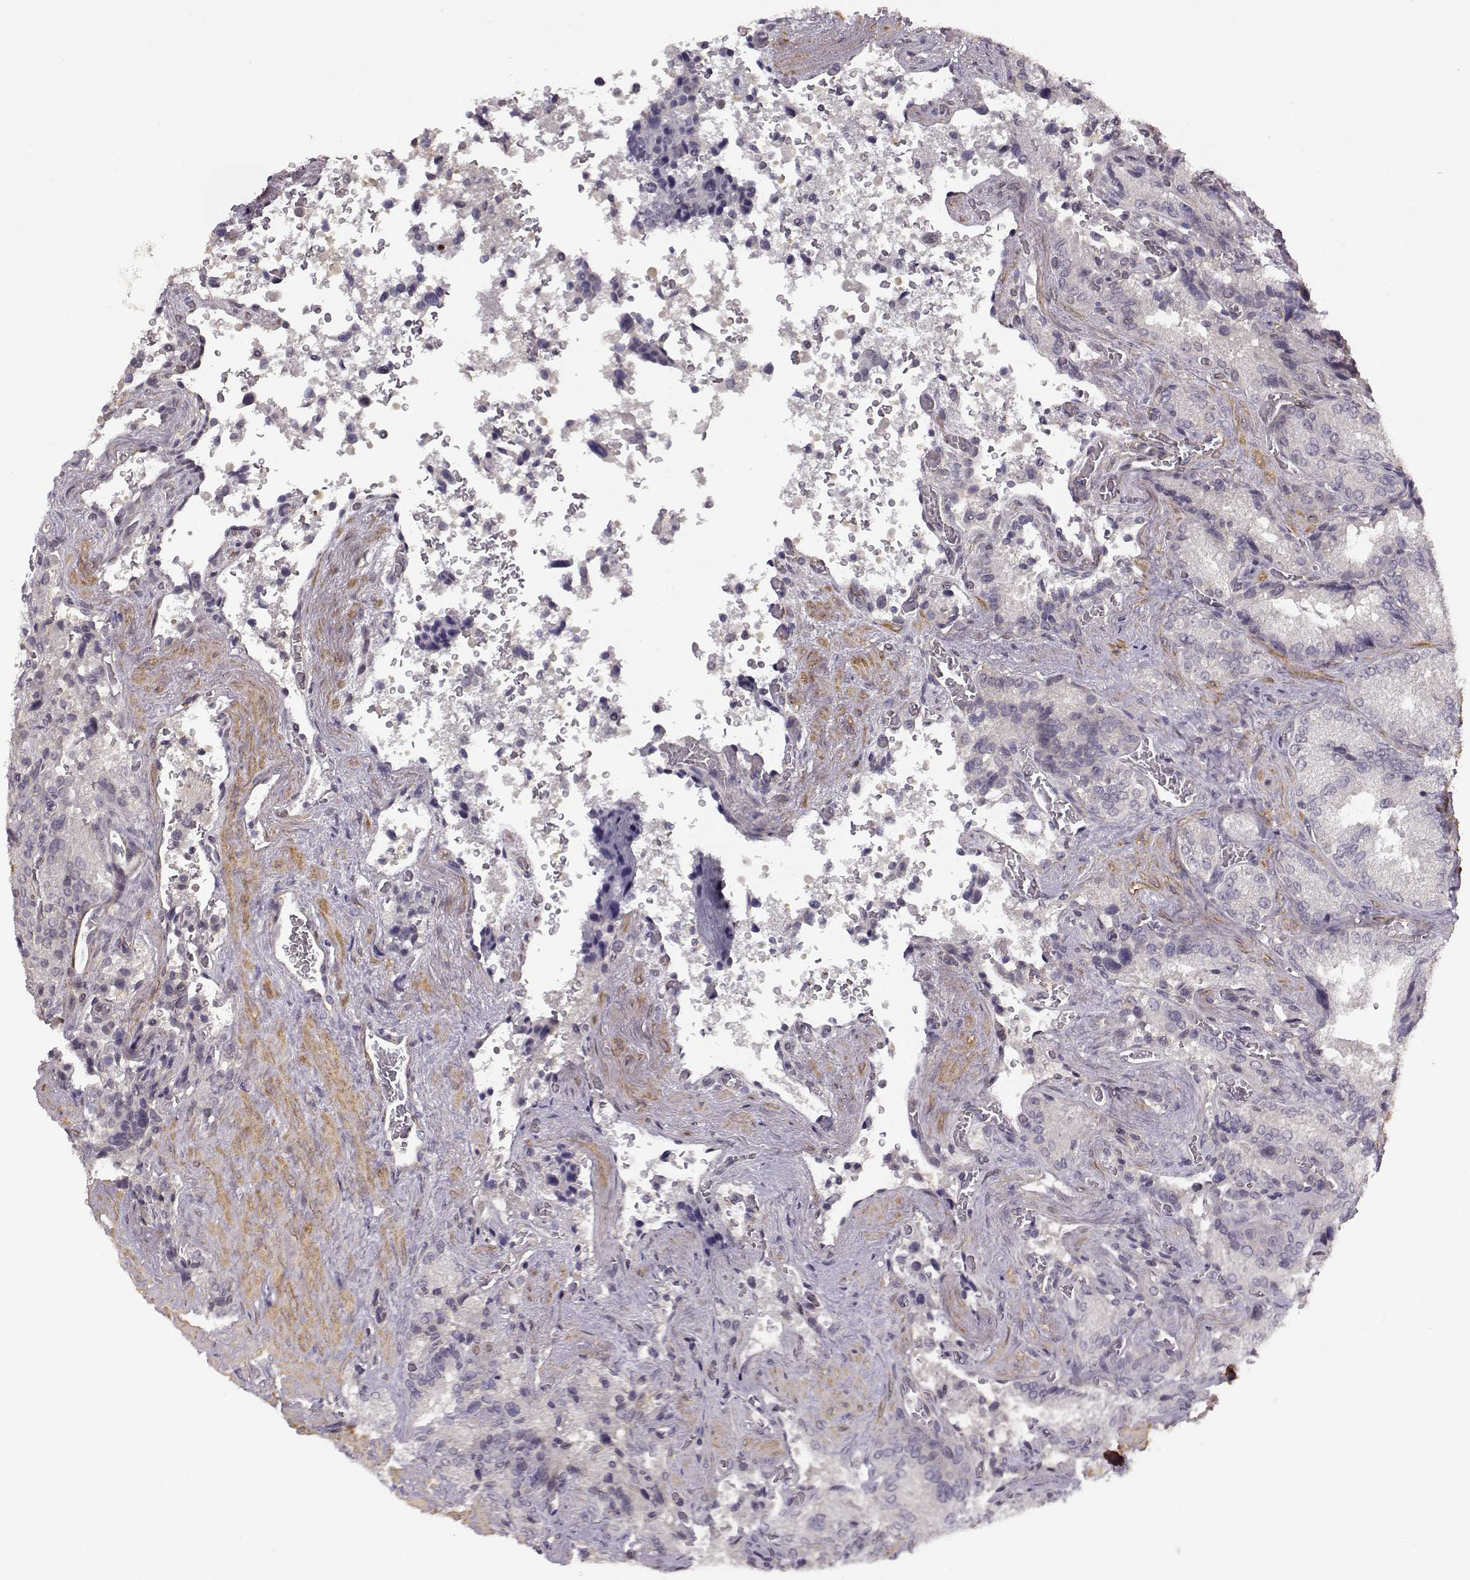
{"staining": {"intensity": "negative", "quantity": "none", "location": "none"}, "tissue": "seminal vesicle", "cell_type": "Glandular cells", "image_type": "normal", "snomed": [{"axis": "morphology", "description": "Normal tissue, NOS"}, {"axis": "topography", "description": "Seminal veicle"}], "caption": "IHC of unremarkable seminal vesicle demonstrates no staining in glandular cells.", "gene": "RGS9BP", "patient": {"sex": "male", "age": 37}}